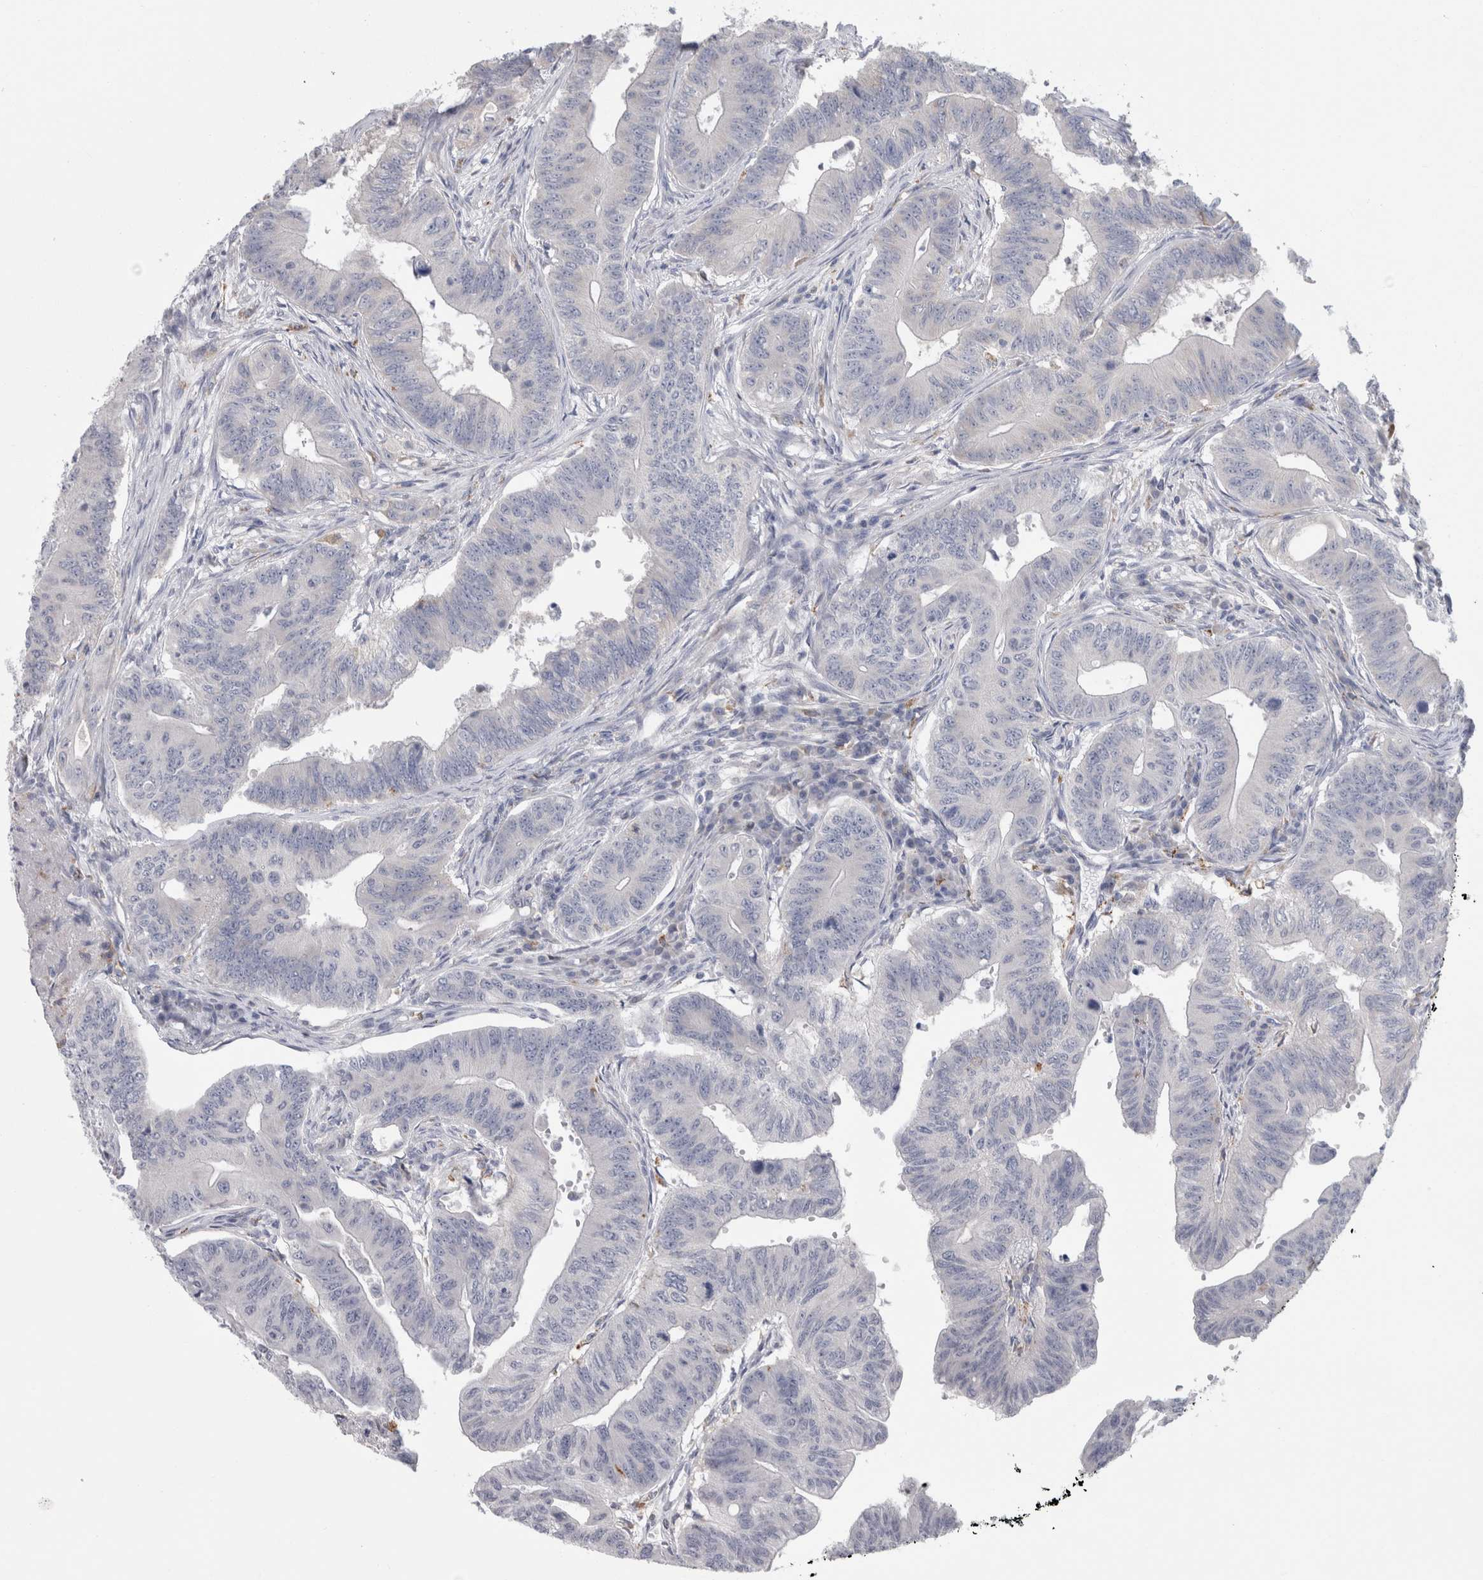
{"staining": {"intensity": "negative", "quantity": "none", "location": "none"}, "tissue": "colorectal cancer", "cell_type": "Tumor cells", "image_type": "cancer", "snomed": [{"axis": "morphology", "description": "Adenoma, NOS"}, {"axis": "morphology", "description": "Adenocarcinoma, NOS"}, {"axis": "topography", "description": "Colon"}], "caption": "The micrograph exhibits no staining of tumor cells in colorectal adenocarcinoma. (DAB (3,3'-diaminobenzidine) immunohistochemistry (IHC) visualized using brightfield microscopy, high magnification).", "gene": "GATM", "patient": {"sex": "male", "age": 79}}